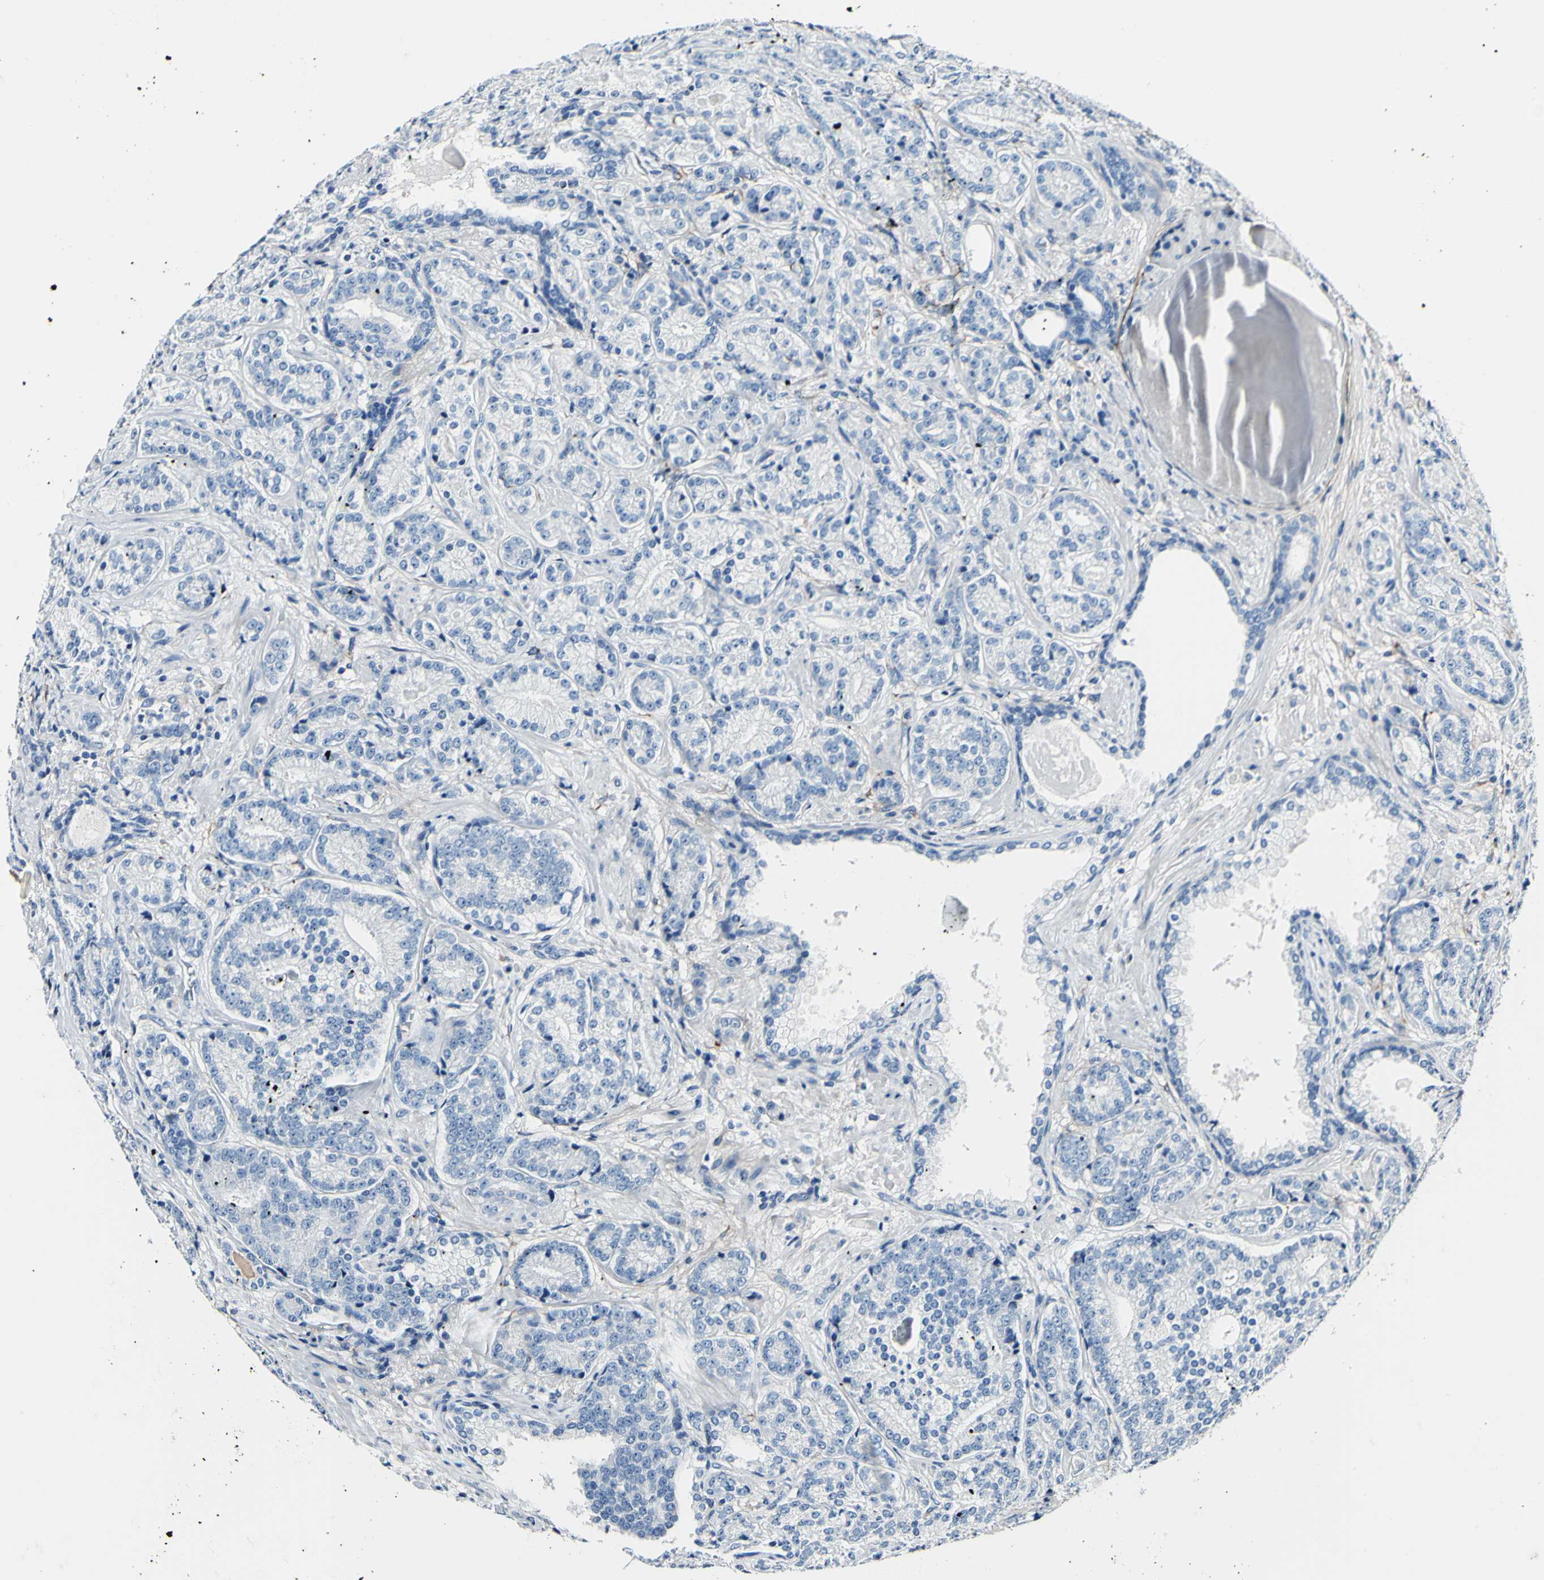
{"staining": {"intensity": "negative", "quantity": "none", "location": "none"}, "tissue": "prostate cancer", "cell_type": "Tumor cells", "image_type": "cancer", "snomed": [{"axis": "morphology", "description": "Adenocarcinoma, High grade"}, {"axis": "topography", "description": "Prostate"}], "caption": "Immunohistochemical staining of prostate cancer (adenocarcinoma (high-grade)) shows no significant positivity in tumor cells. (DAB (3,3'-diaminobenzidine) immunohistochemistry, high magnification).", "gene": "COL6A3", "patient": {"sex": "male", "age": 61}}